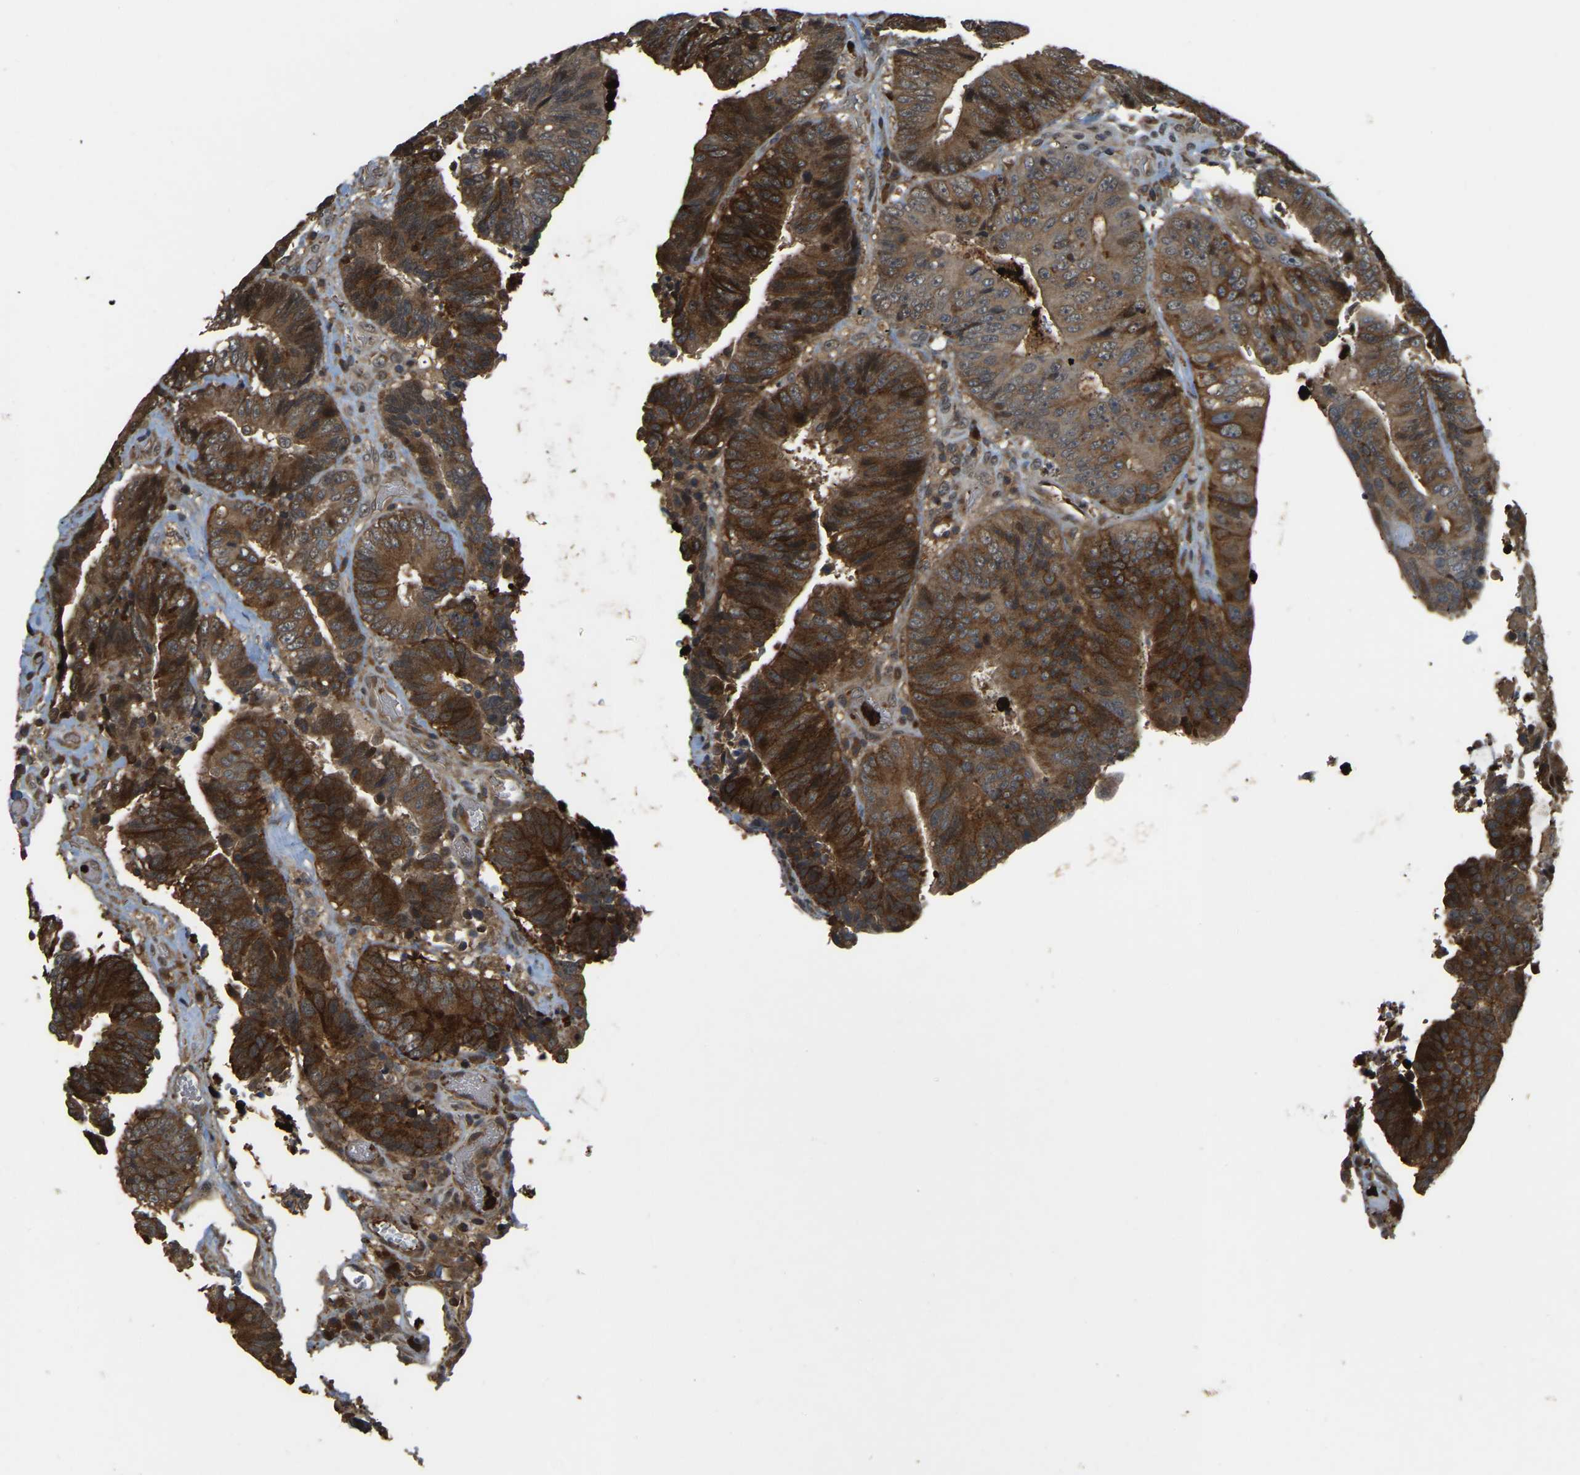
{"staining": {"intensity": "strong", "quantity": "25%-75%", "location": "cytoplasmic/membranous"}, "tissue": "colorectal cancer", "cell_type": "Tumor cells", "image_type": "cancer", "snomed": [{"axis": "morphology", "description": "Adenocarcinoma, NOS"}, {"axis": "topography", "description": "Rectum"}], "caption": "Immunohistochemistry (IHC) image of human colorectal cancer (adenocarcinoma) stained for a protein (brown), which displays high levels of strong cytoplasmic/membranous staining in about 25%-75% of tumor cells.", "gene": "RNF141", "patient": {"sex": "male", "age": 72}}